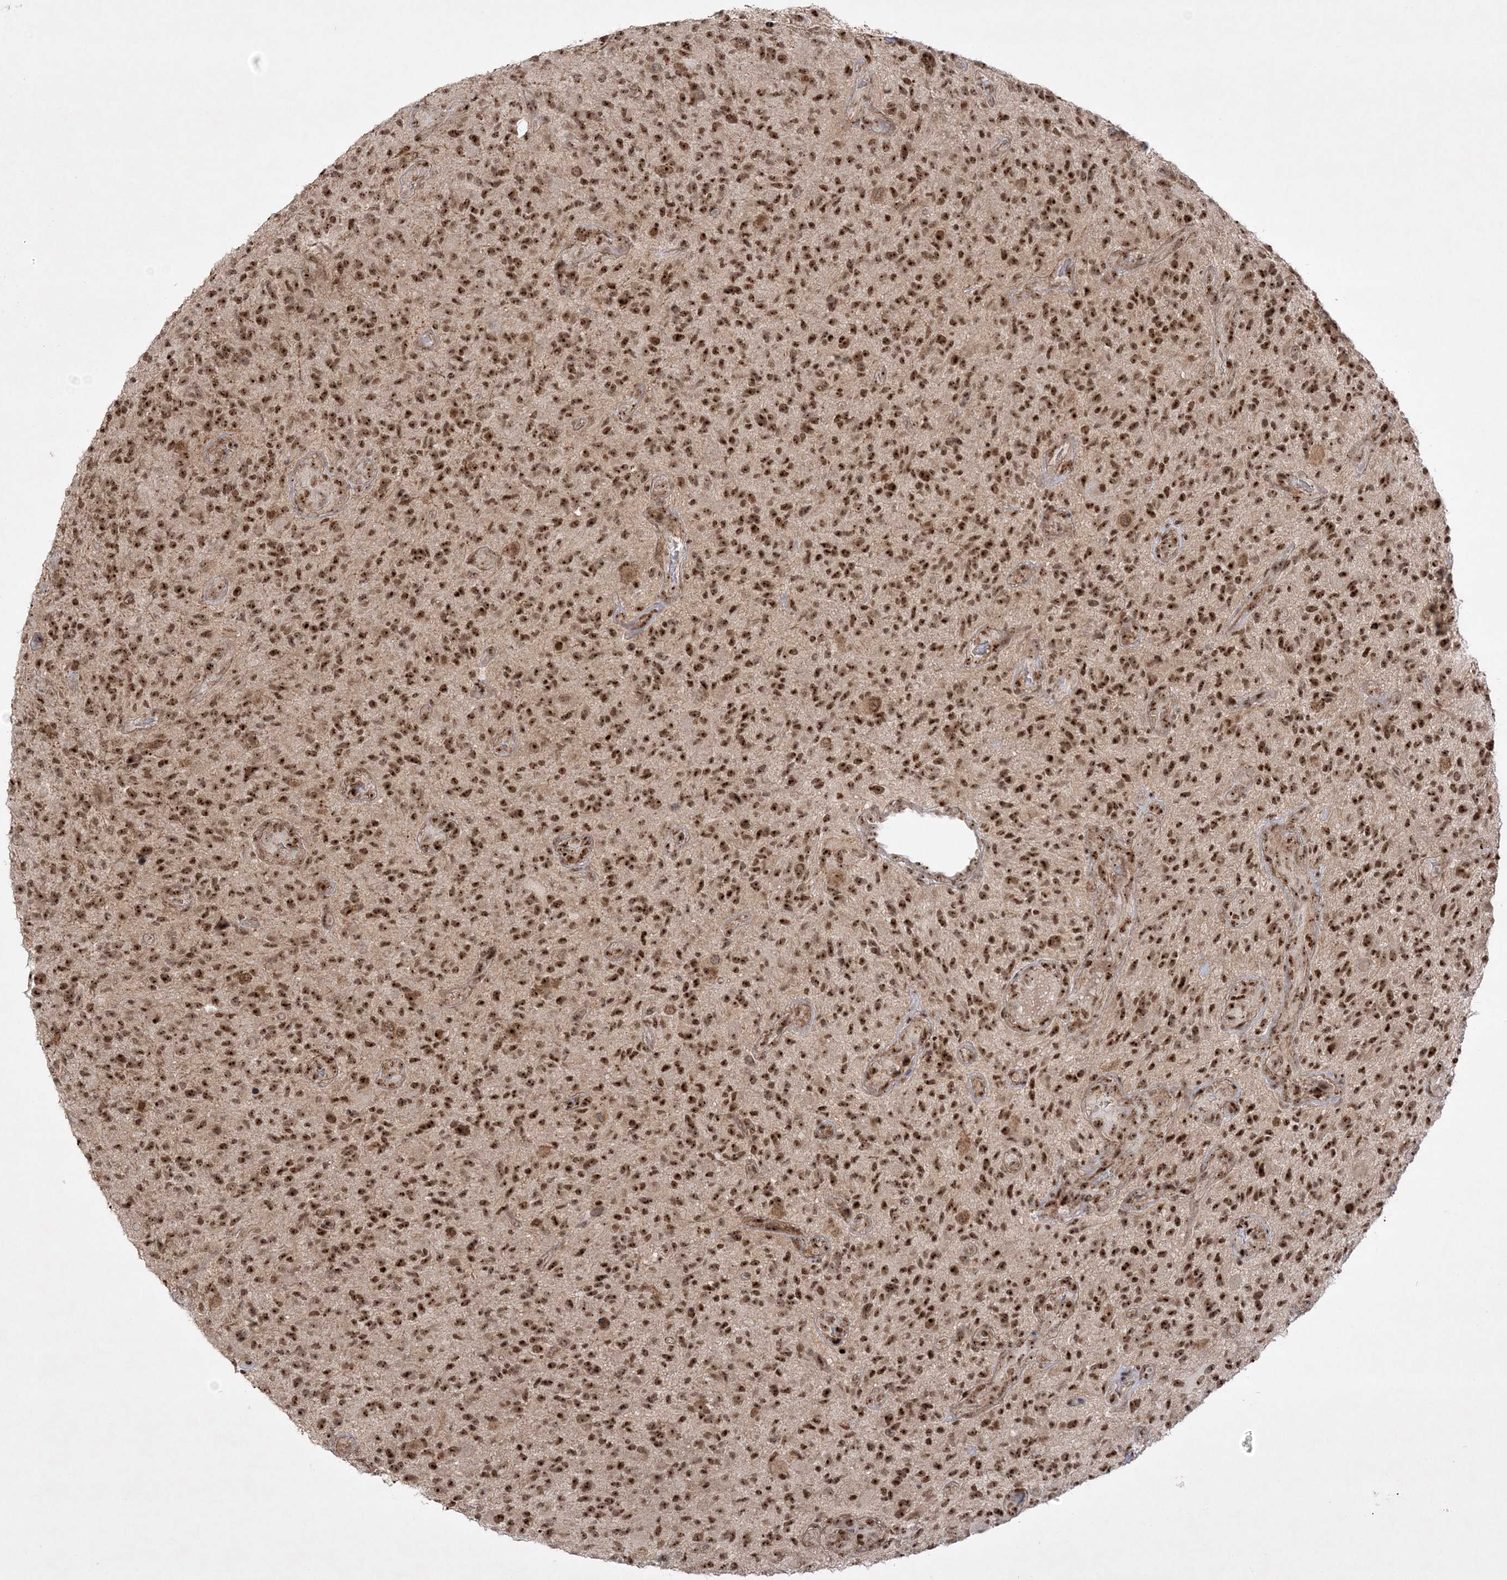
{"staining": {"intensity": "moderate", "quantity": ">75%", "location": "nuclear"}, "tissue": "glioma", "cell_type": "Tumor cells", "image_type": "cancer", "snomed": [{"axis": "morphology", "description": "Glioma, malignant, High grade"}, {"axis": "topography", "description": "Brain"}], "caption": "Glioma stained with DAB IHC demonstrates medium levels of moderate nuclear expression in about >75% of tumor cells. (Brightfield microscopy of DAB IHC at high magnification).", "gene": "NPM3", "patient": {"sex": "male", "age": 47}}